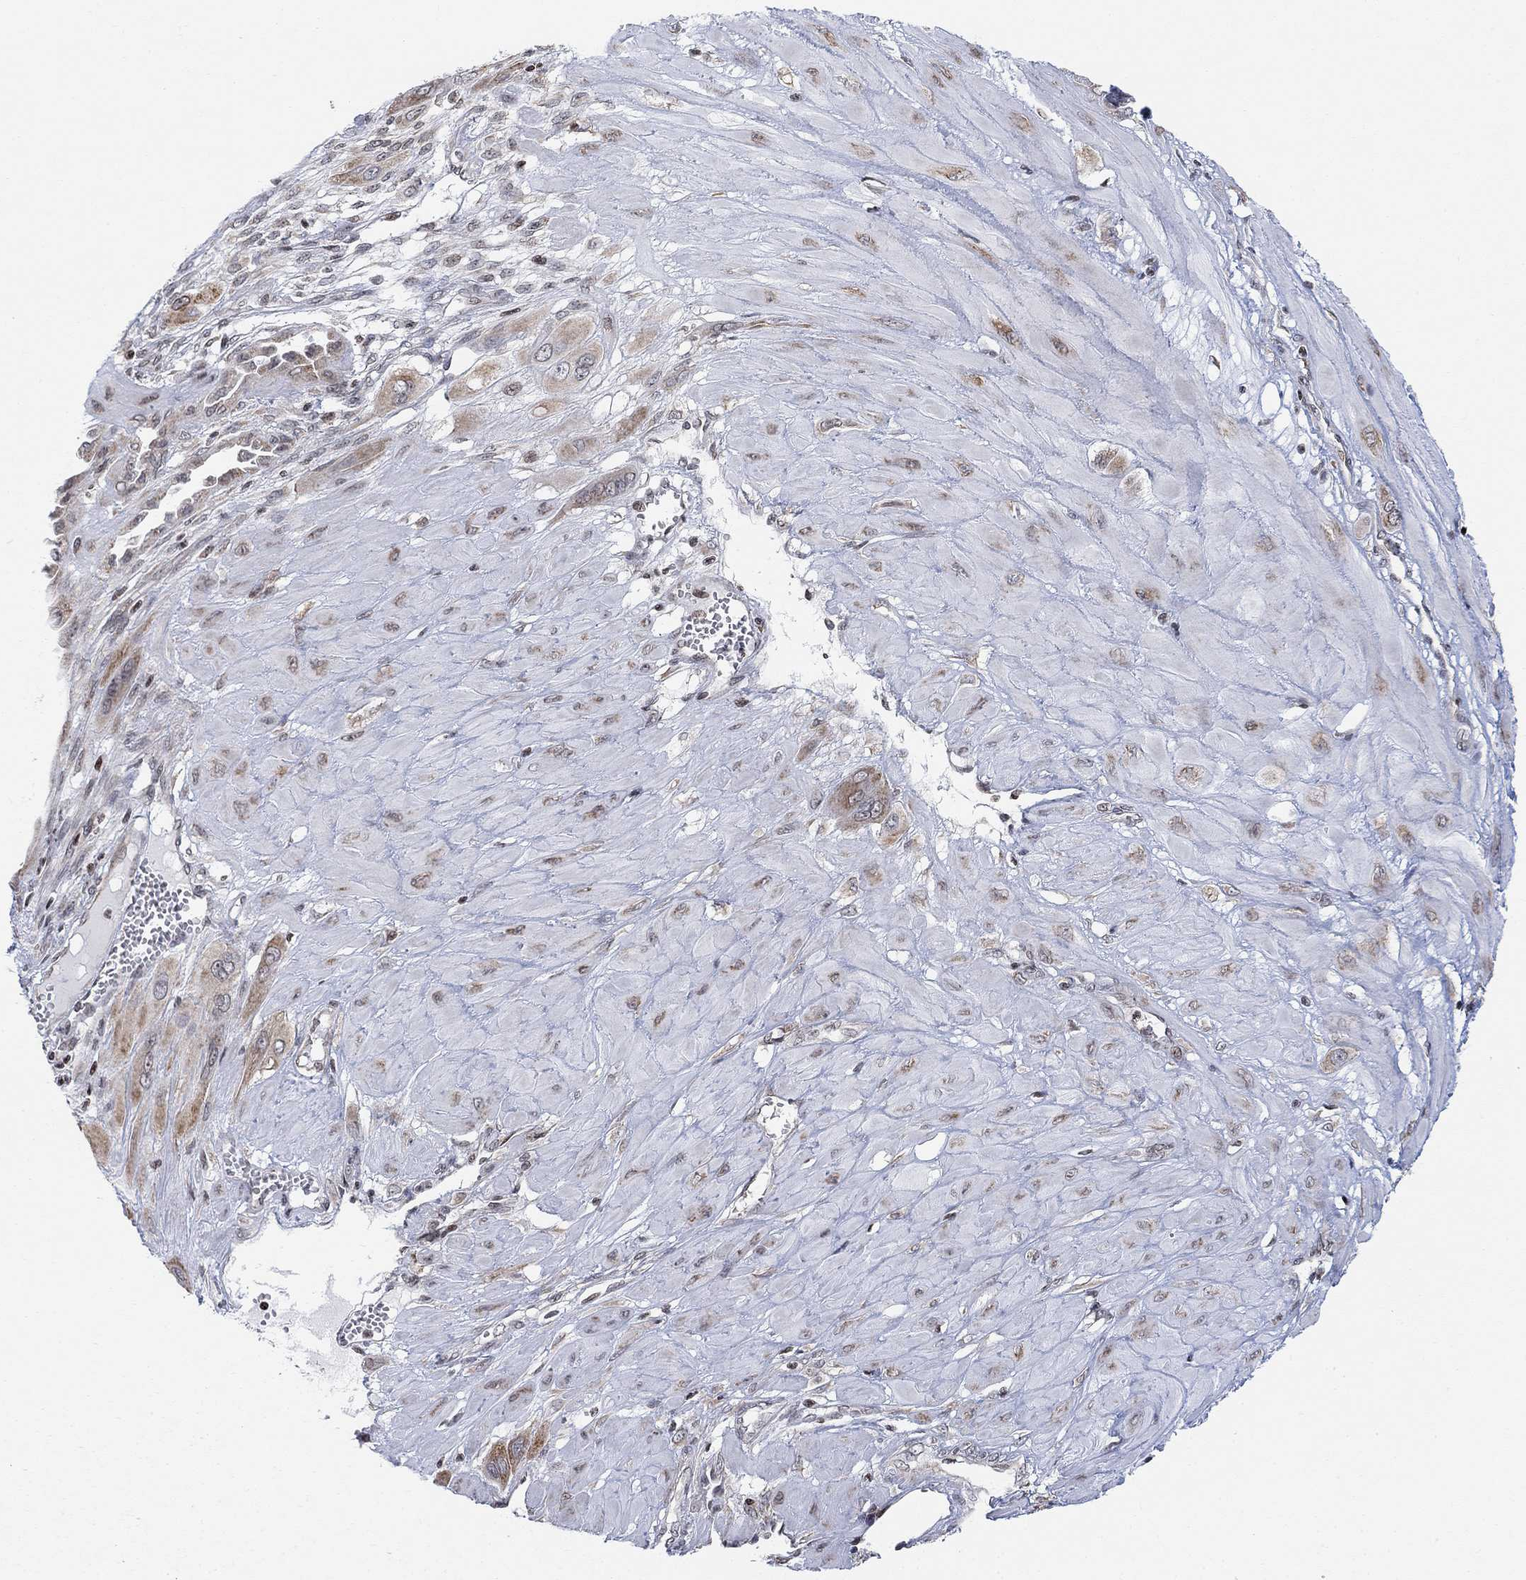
{"staining": {"intensity": "weak", "quantity": "25%-75%", "location": "cytoplasmic/membranous"}, "tissue": "cervical cancer", "cell_type": "Tumor cells", "image_type": "cancer", "snomed": [{"axis": "morphology", "description": "Squamous cell carcinoma, NOS"}, {"axis": "topography", "description": "Cervix"}], "caption": "Squamous cell carcinoma (cervical) stained with a brown dye demonstrates weak cytoplasmic/membranous positive staining in approximately 25%-75% of tumor cells.", "gene": "ABHD14A", "patient": {"sex": "female", "age": 34}}